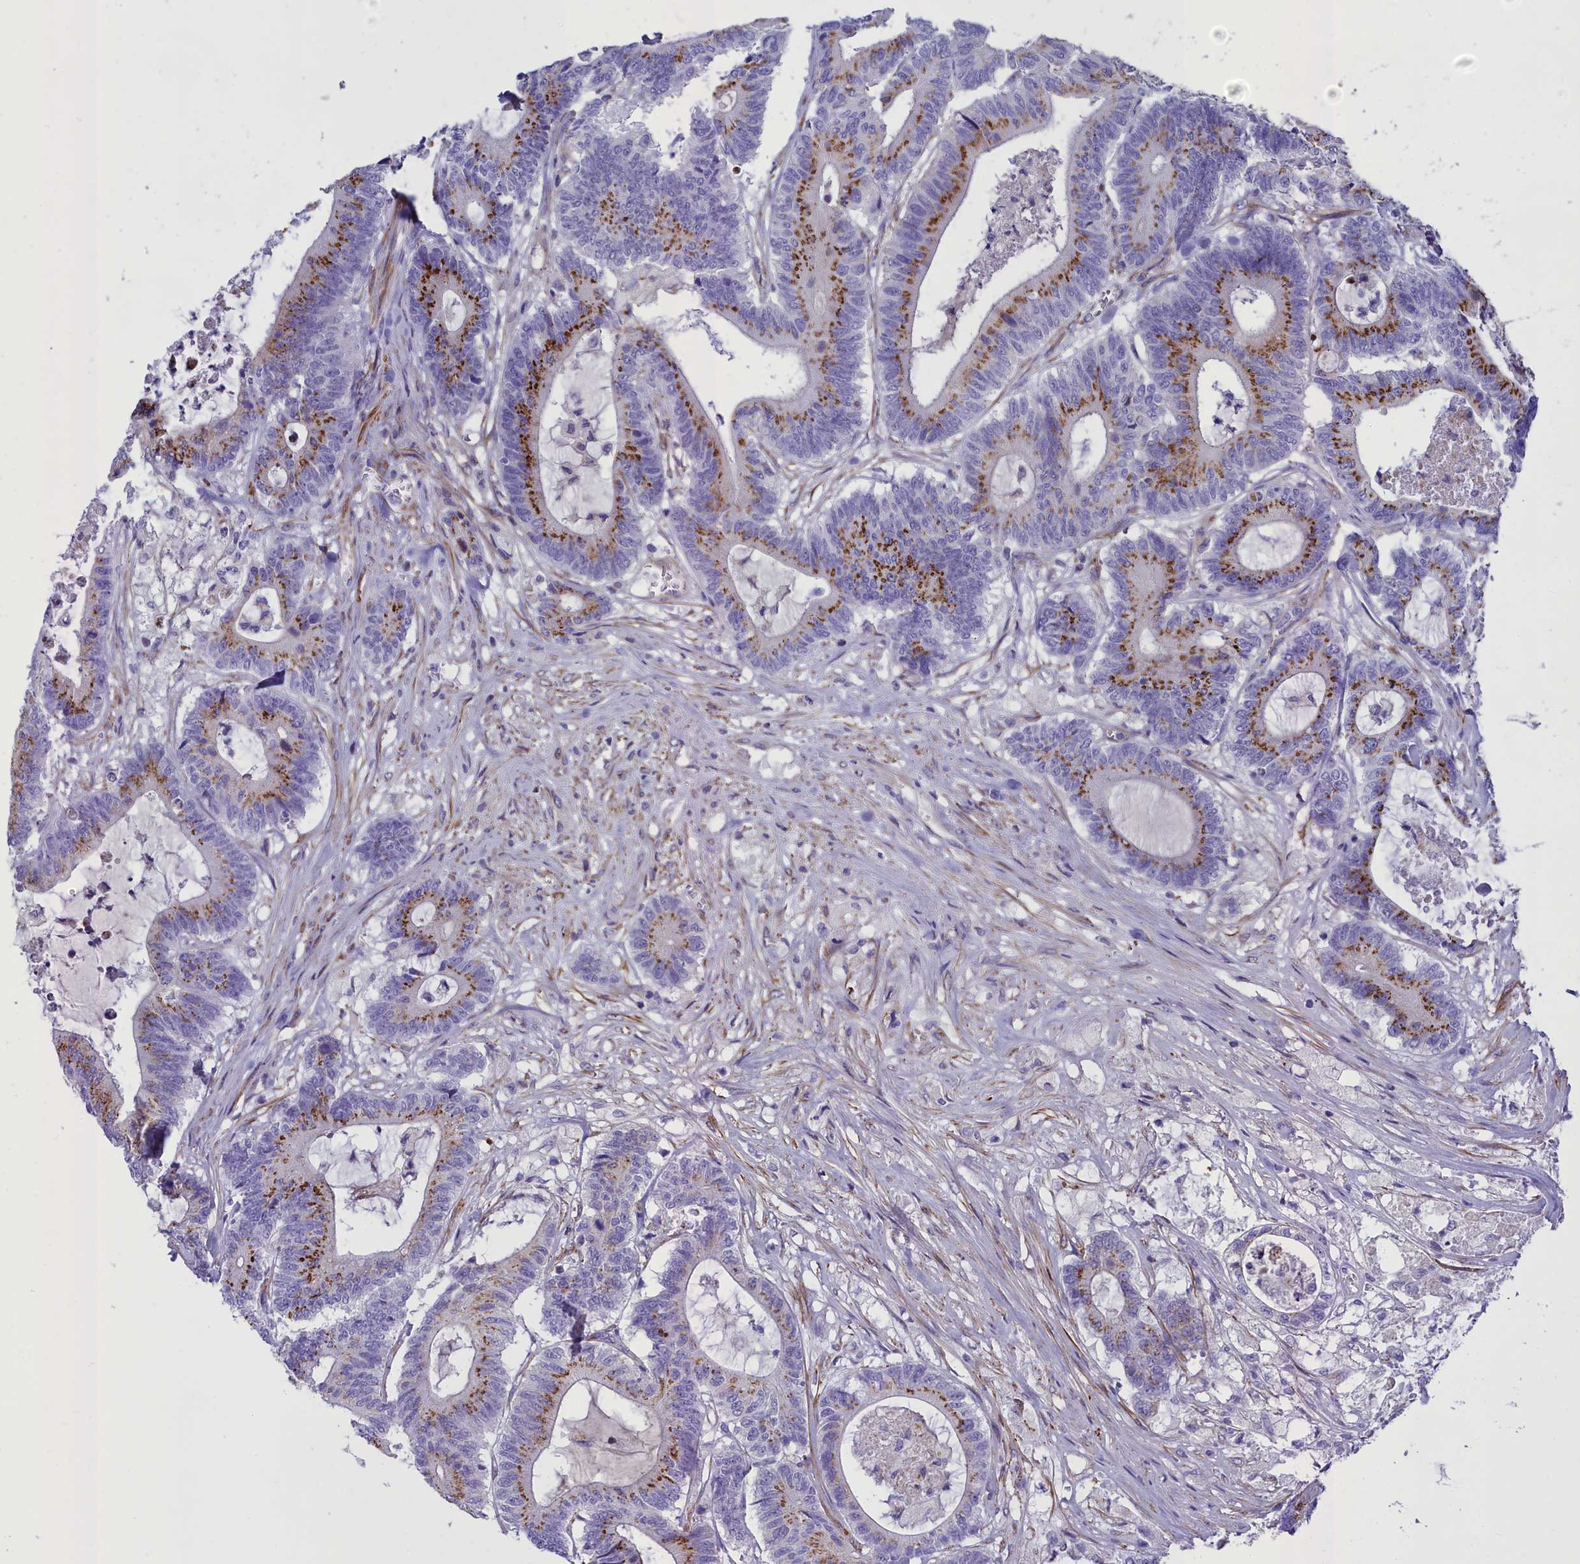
{"staining": {"intensity": "moderate", "quantity": ">75%", "location": "cytoplasmic/membranous"}, "tissue": "colorectal cancer", "cell_type": "Tumor cells", "image_type": "cancer", "snomed": [{"axis": "morphology", "description": "Adenocarcinoma, NOS"}, {"axis": "topography", "description": "Colon"}], "caption": "Immunohistochemistry of adenocarcinoma (colorectal) shows medium levels of moderate cytoplasmic/membranous staining in about >75% of tumor cells. (DAB = brown stain, brightfield microscopy at high magnification).", "gene": "GFRA1", "patient": {"sex": "female", "age": 84}}